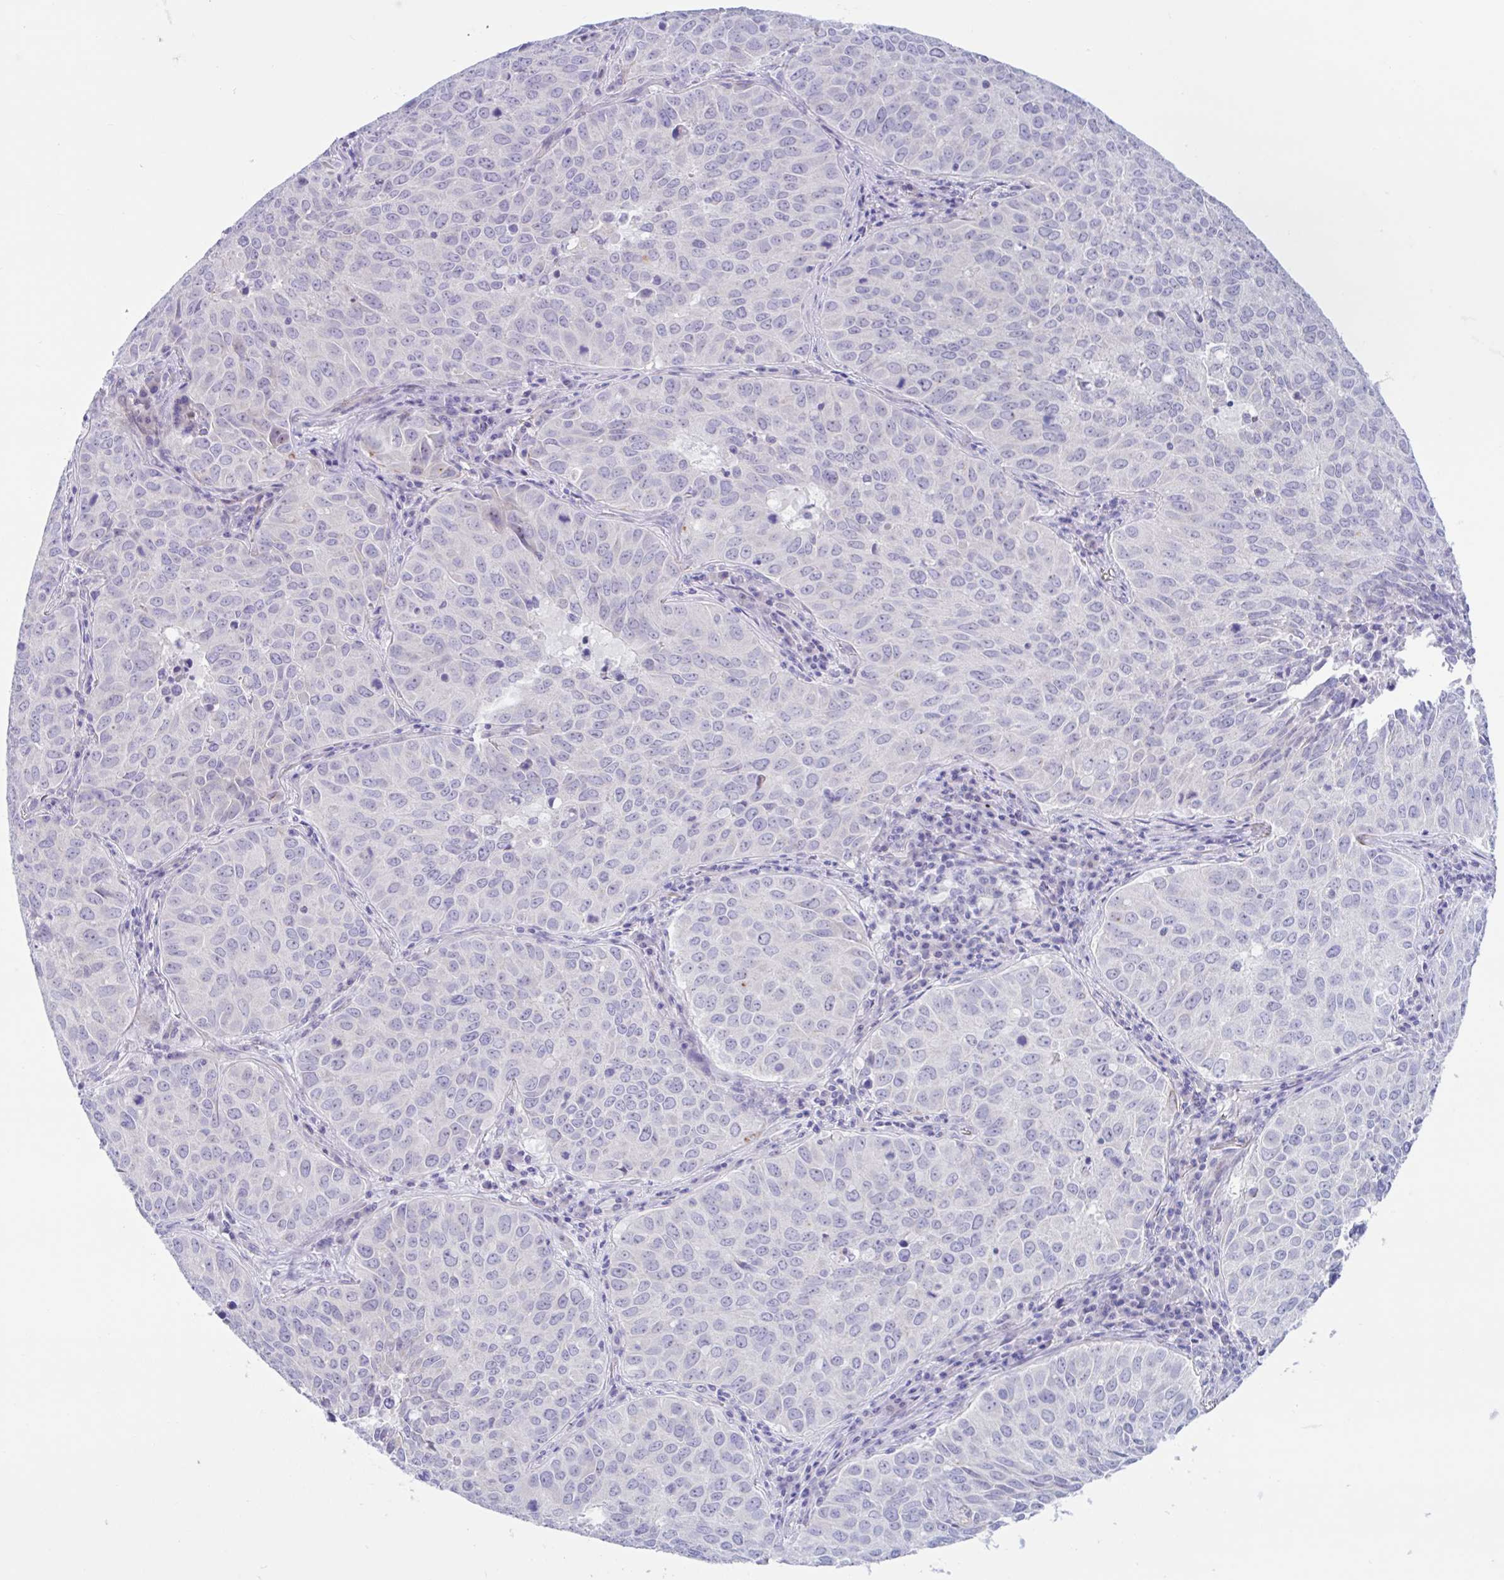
{"staining": {"intensity": "negative", "quantity": "none", "location": "none"}, "tissue": "lung cancer", "cell_type": "Tumor cells", "image_type": "cancer", "snomed": [{"axis": "morphology", "description": "Adenocarcinoma, NOS"}, {"axis": "topography", "description": "Lung"}], "caption": "Tumor cells are negative for protein expression in human lung cancer.", "gene": "OR6N2", "patient": {"sex": "female", "age": 50}}